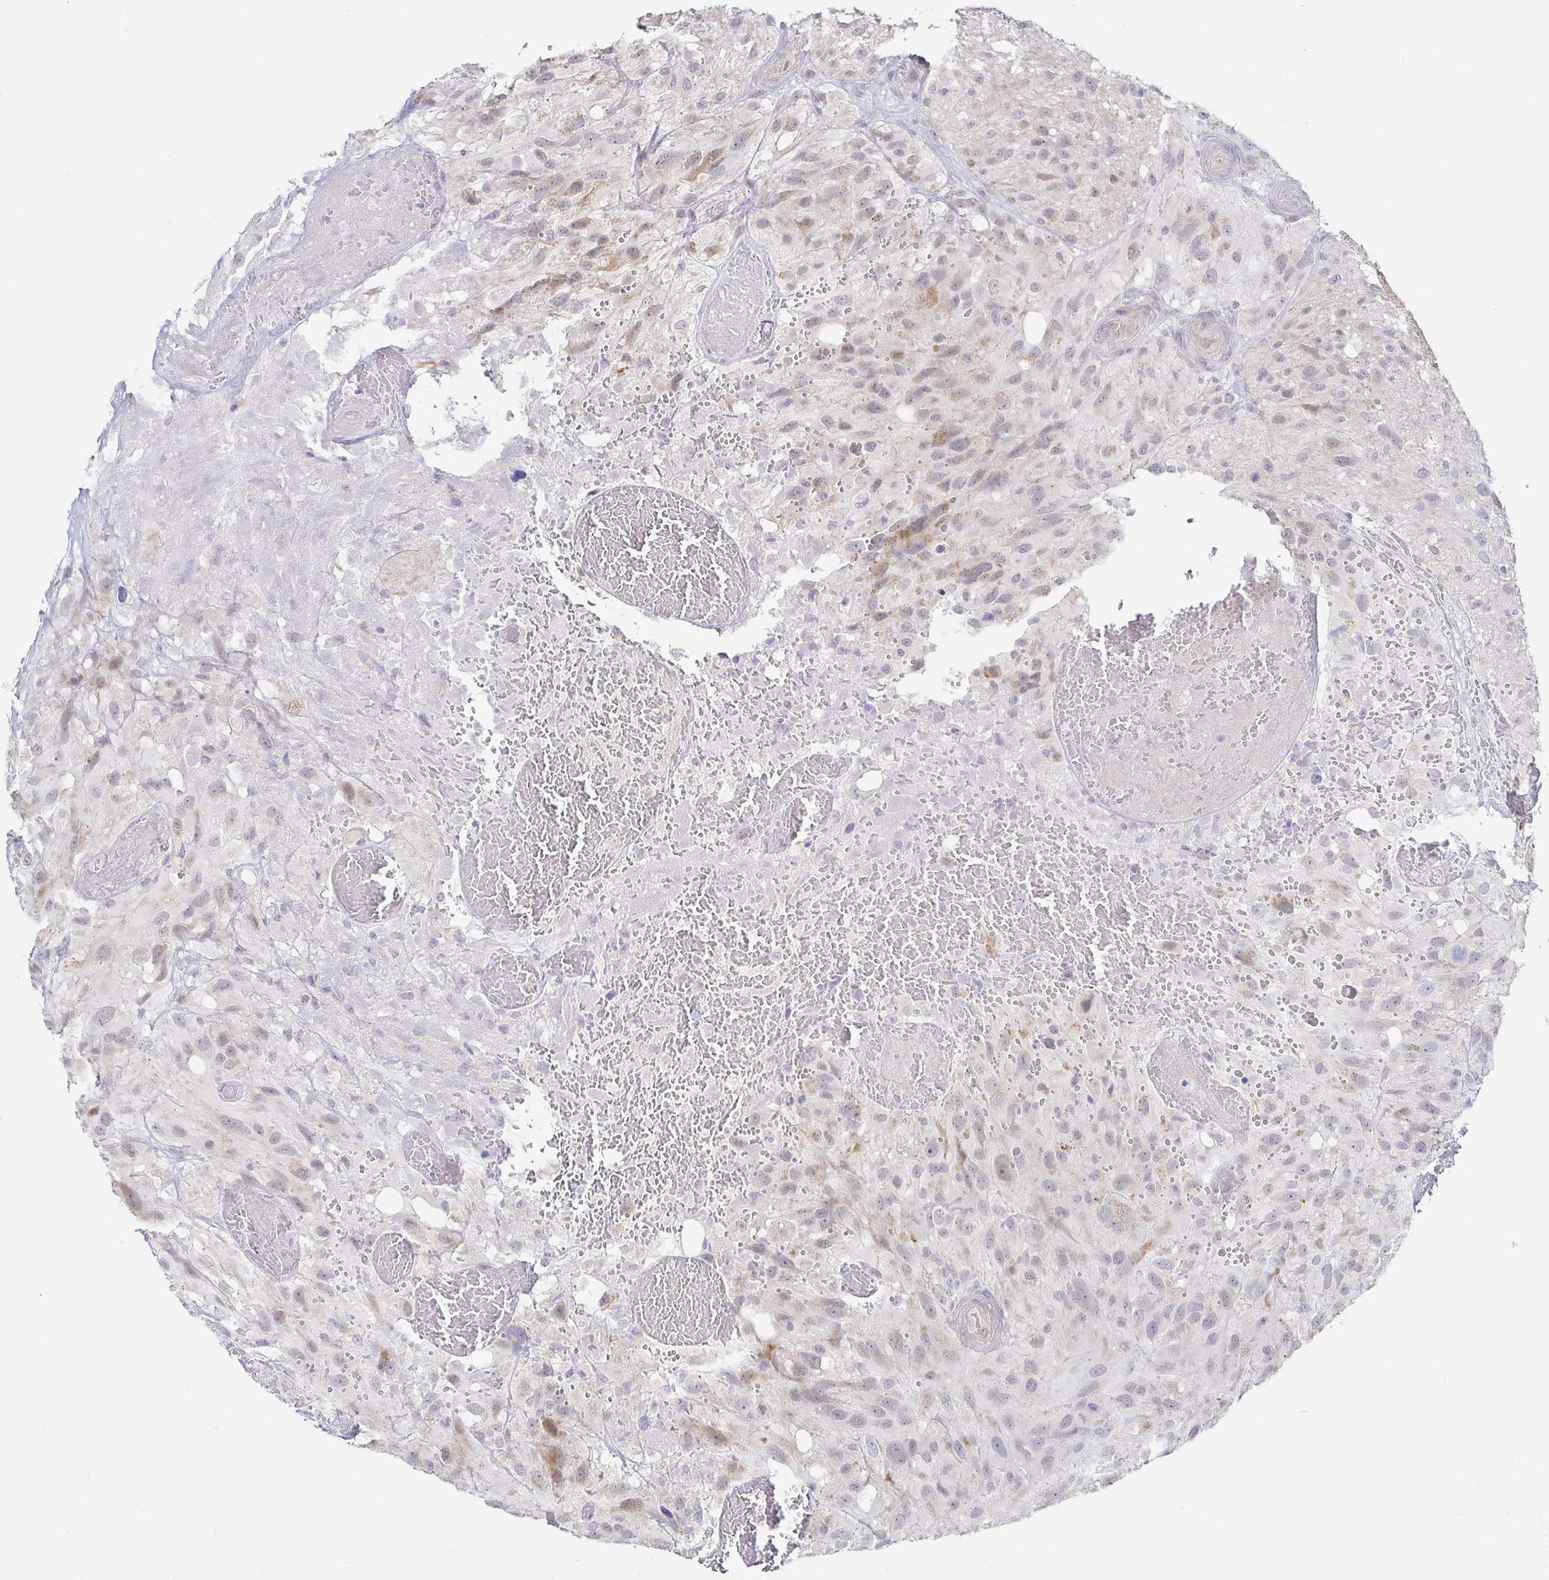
{"staining": {"intensity": "weak", "quantity": "<25%", "location": "cytoplasmic/membranous"}, "tissue": "glioma", "cell_type": "Tumor cells", "image_type": "cancer", "snomed": [{"axis": "morphology", "description": "Glioma, malignant, High grade"}, {"axis": "topography", "description": "Brain"}], "caption": "The immunohistochemistry photomicrograph has no significant staining in tumor cells of malignant high-grade glioma tissue.", "gene": "CIT", "patient": {"sex": "male", "age": 53}}